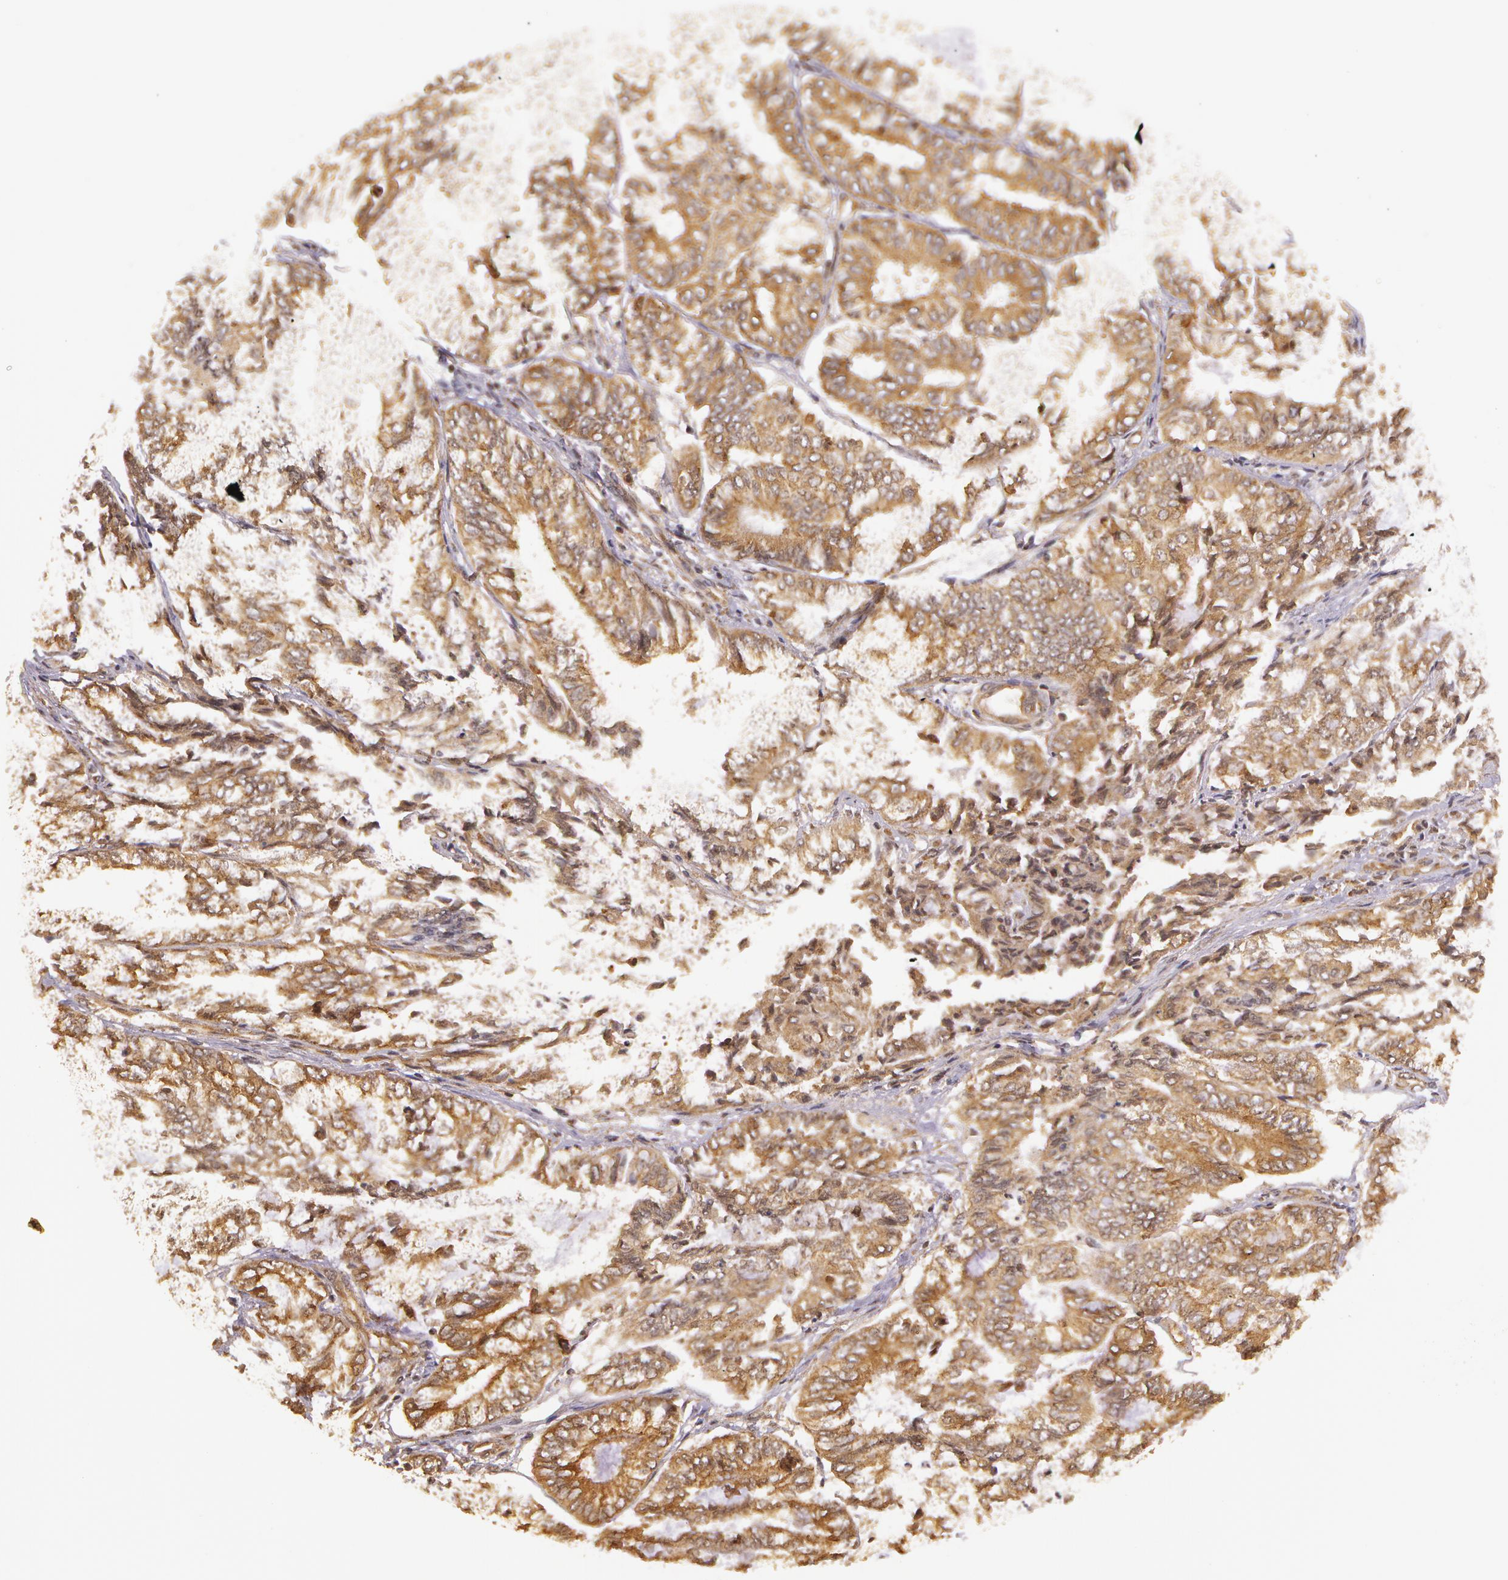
{"staining": {"intensity": "moderate", "quantity": ">75%", "location": "cytoplasmic/membranous"}, "tissue": "endometrial cancer", "cell_type": "Tumor cells", "image_type": "cancer", "snomed": [{"axis": "morphology", "description": "Adenocarcinoma, NOS"}, {"axis": "topography", "description": "Endometrium"}], "caption": "Human endometrial cancer stained with a protein marker displays moderate staining in tumor cells.", "gene": "ASCC2", "patient": {"sex": "female", "age": 59}}